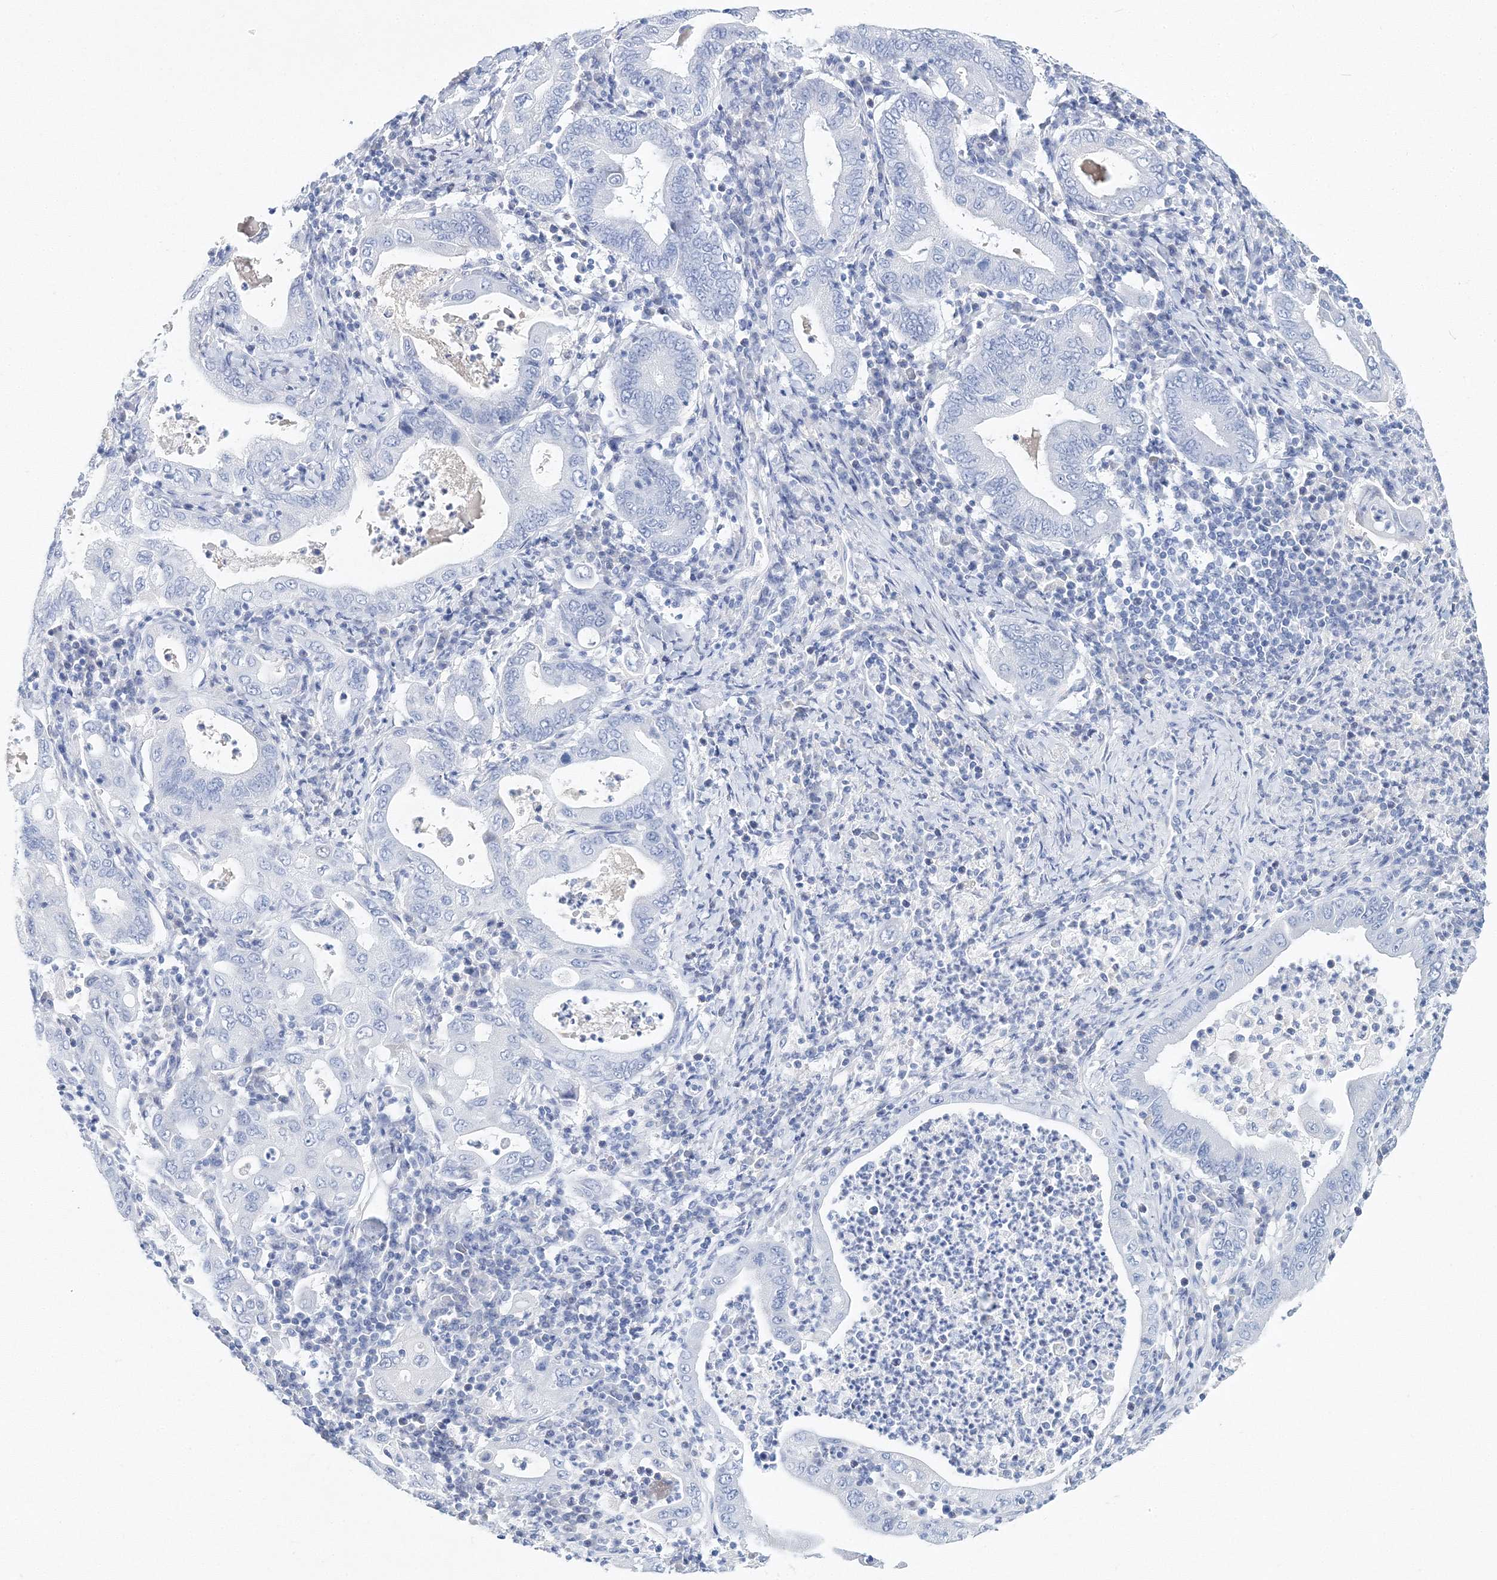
{"staining": {"intensity": "negative", "quantity": "none", "location": "none"}, "tissue": "stomach cancer", "cell_type": "Tumor cells", "image_type": "cancer", "snomed": [{"axis": "morphology", "description": "Normal tissue, NOS"}, {"axis": "morphology", "description": "Adenocarcinoma, NOS"}, {"axis": "topography", "description": "Esophagus"}, {"axis": "topography", "description": "Stomach, upper"}, {"axis": "topography", "description": "Peripheral nerve tissue"}], "caption": "Stomach adenocarcinoma stained for a protein using immunohistochemistry exhibits no positivity tumor cells.", "gene": "MYOZ2", "patient": {"sex": "male", "age": 62}}